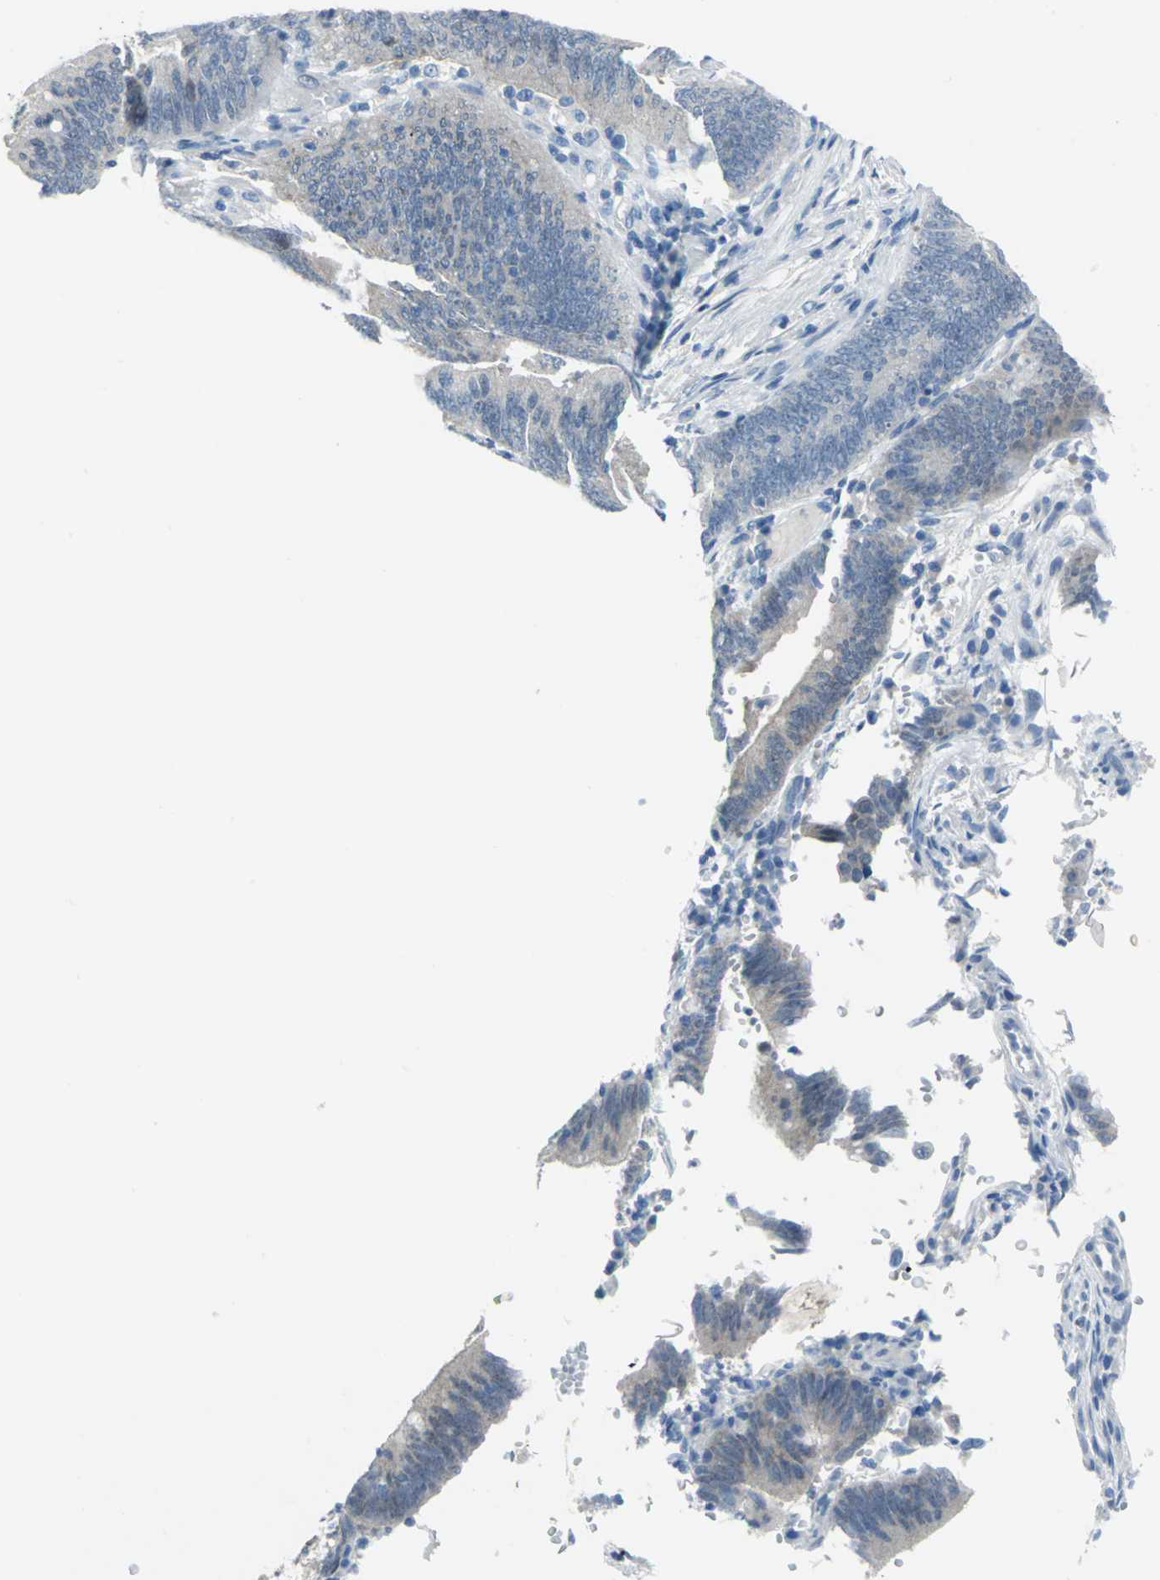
{"staining": {"intensity": "weak", "quantity": ">75%", "location": "cytoplasmic/membranous"}, "tissue": "colorectal cancer", "cell_type": "Tumor cells", "image_type": "cancer", "snomed": [{"axis": "morphology", "description": "Adenocarcinoma, NOS"}, {"axis": "topography", "description": "Rectum"}], "caption": "Colorectal cancer (adenocarcinoma) was stained to show a protein in brown. There is low levels of weak cytoplasmic/membranous staining in about >75% of tumor cells.", "gene": "SFN", "patient": {"sex": "female", "age": 66}}